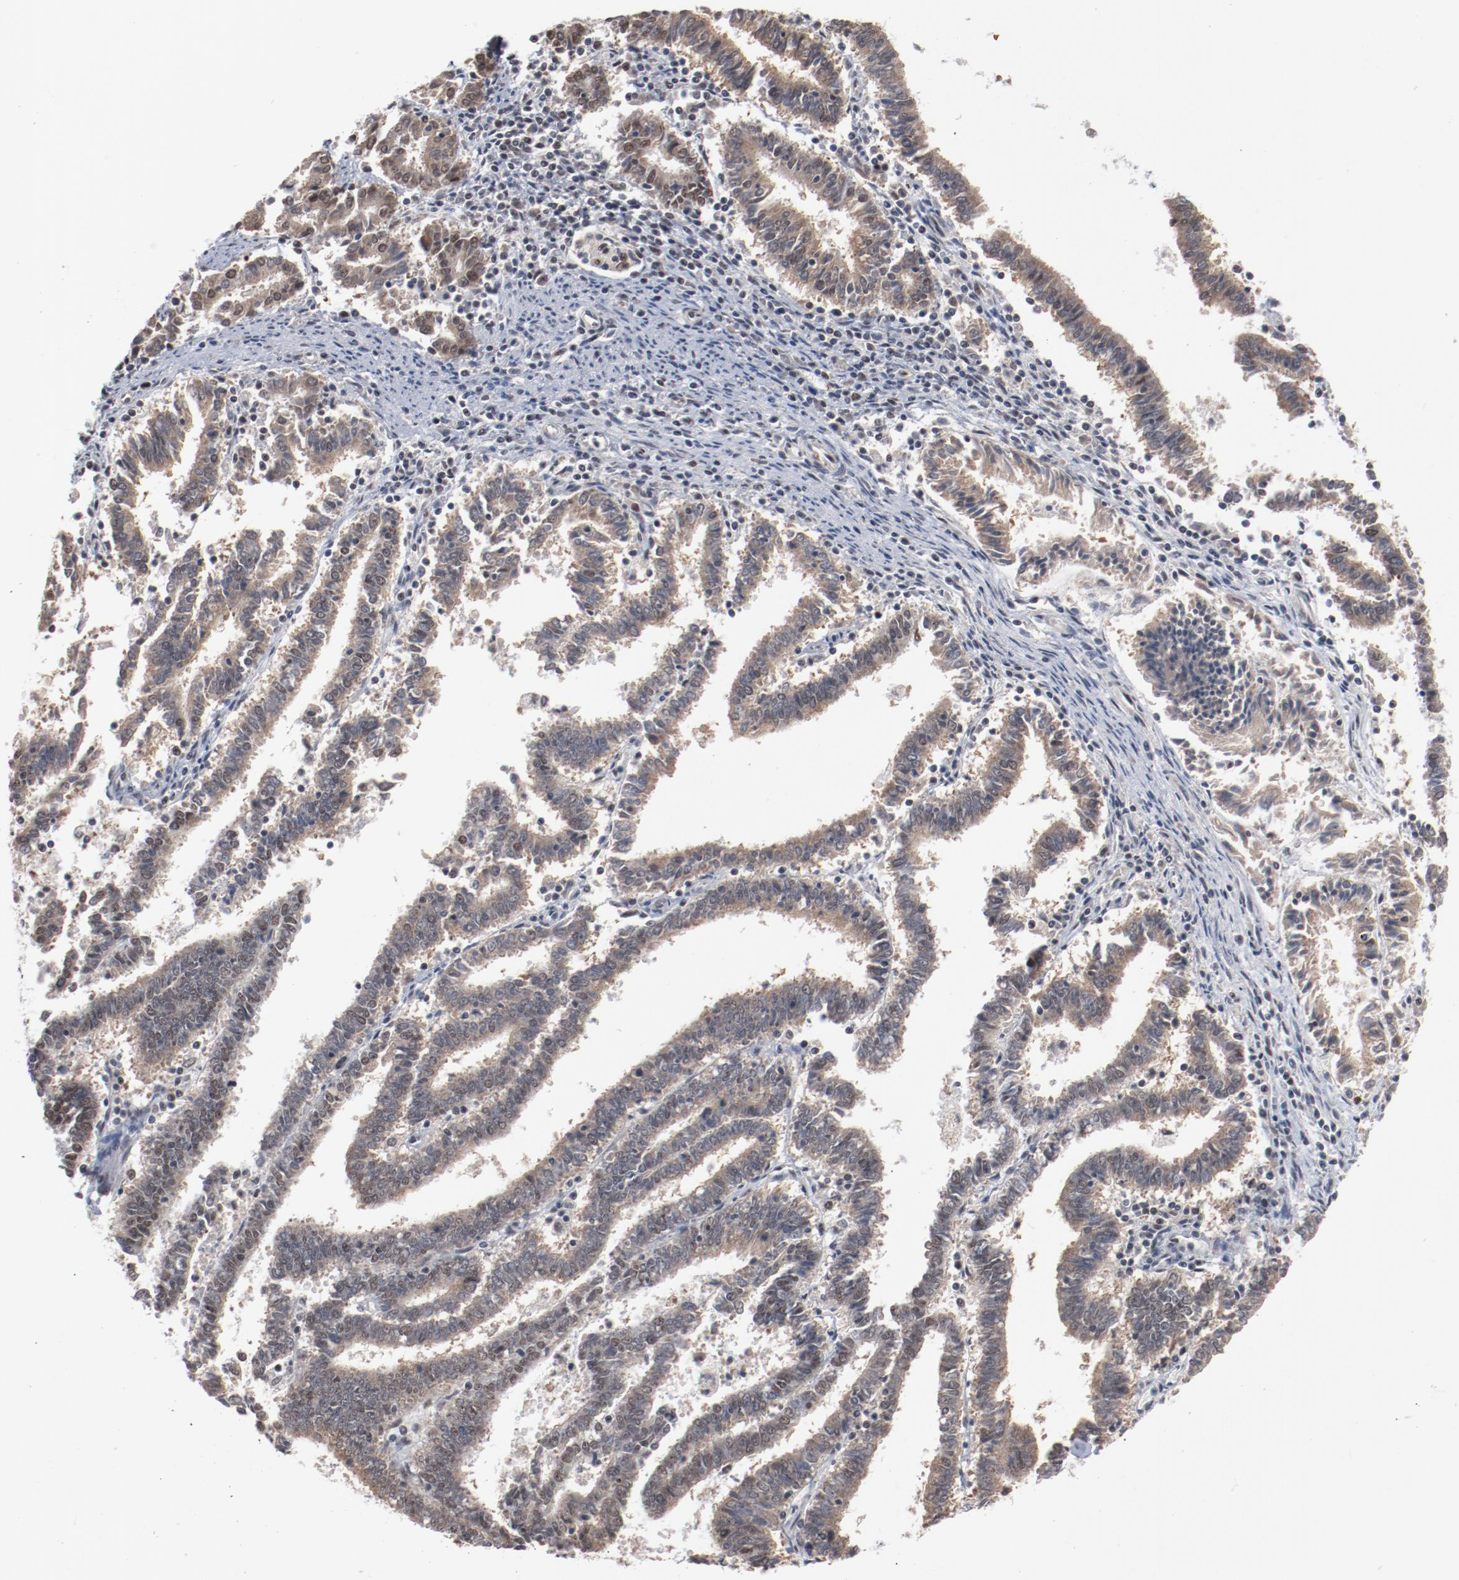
{"staining": {"intensity": "moderate", "quantity": ">75%", "location": "cytoplasmic/membranous,nuclear"}, "tissue": "endometrial cancer", "cell_type": "Tumor cells", "image_type": "cancer", "snomed": [{"axis": "morphology", "description": "Adenocarcinoma, NOS"}, {"axis": "topography", "description": "Uterus"}], "caption": "A brown stain labels moderate cytoplasmic/membranous and nuclear positivity of a protein in adenocarcinoma (endometrial) tumor cells. (IHC, brightfield microscopy, high magnification).", "gene": "BUB3", "patient": {"sex": "female", "age": 83}}